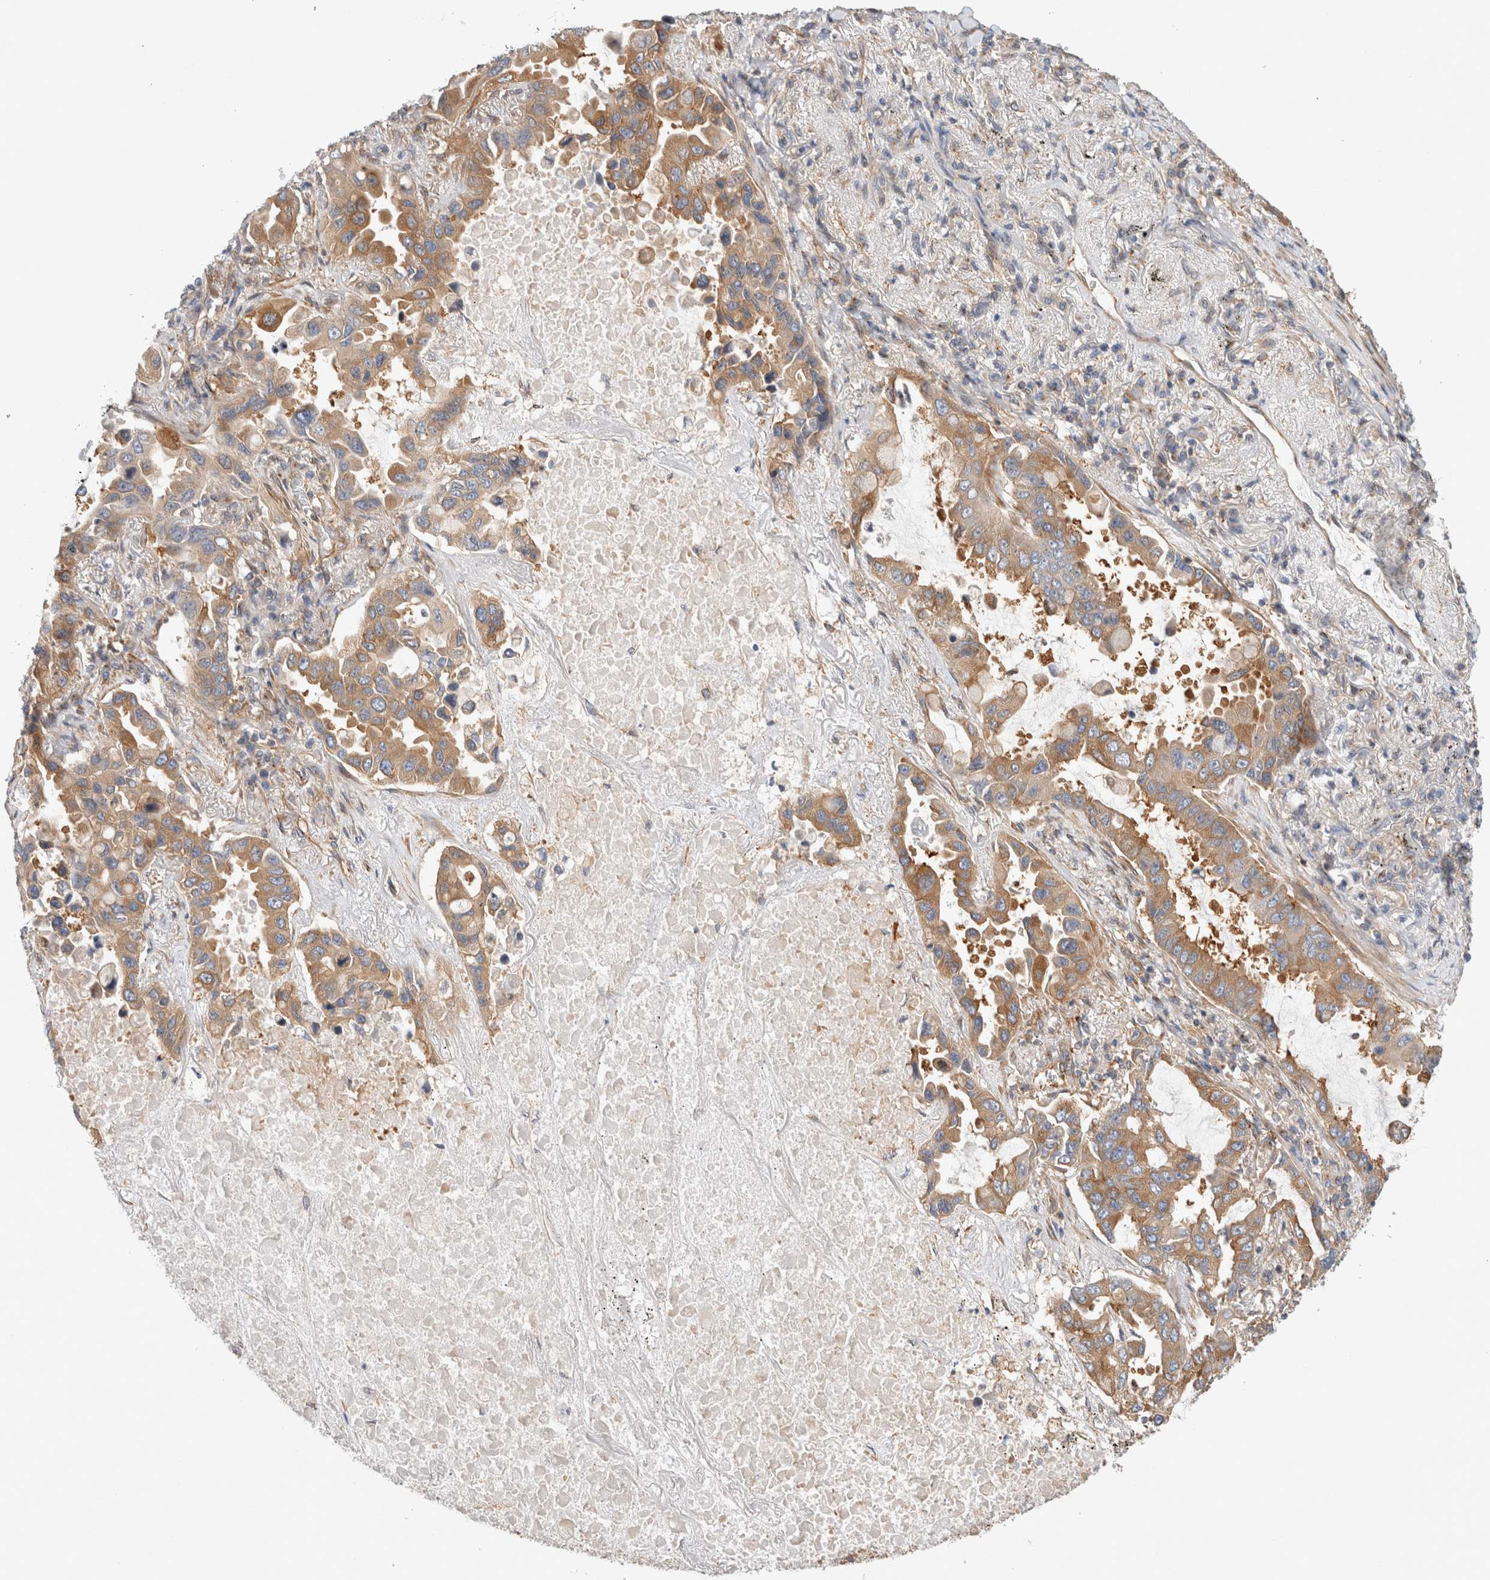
{"staining": {"intensity": "moderate", "quantity": ">75%", "location": "cytoplasmic/membranous"}, "tissue": "lung cancer", "cell_type": "Tumor cells", "image_type": "cancer", "snomed": [{"axis": "morphology", "description": "Adenocarcinoma, NOS"}, {"axis": "topography", "description": "Lung"}], "caption": "The immunohistochemical stain labels moderate cytoplasmic/membranous expression in tumor cells of adenocarcinoma (lung) tissue.", "gene": "GPR150", "patient": {"sex": "male", "age": 64}}